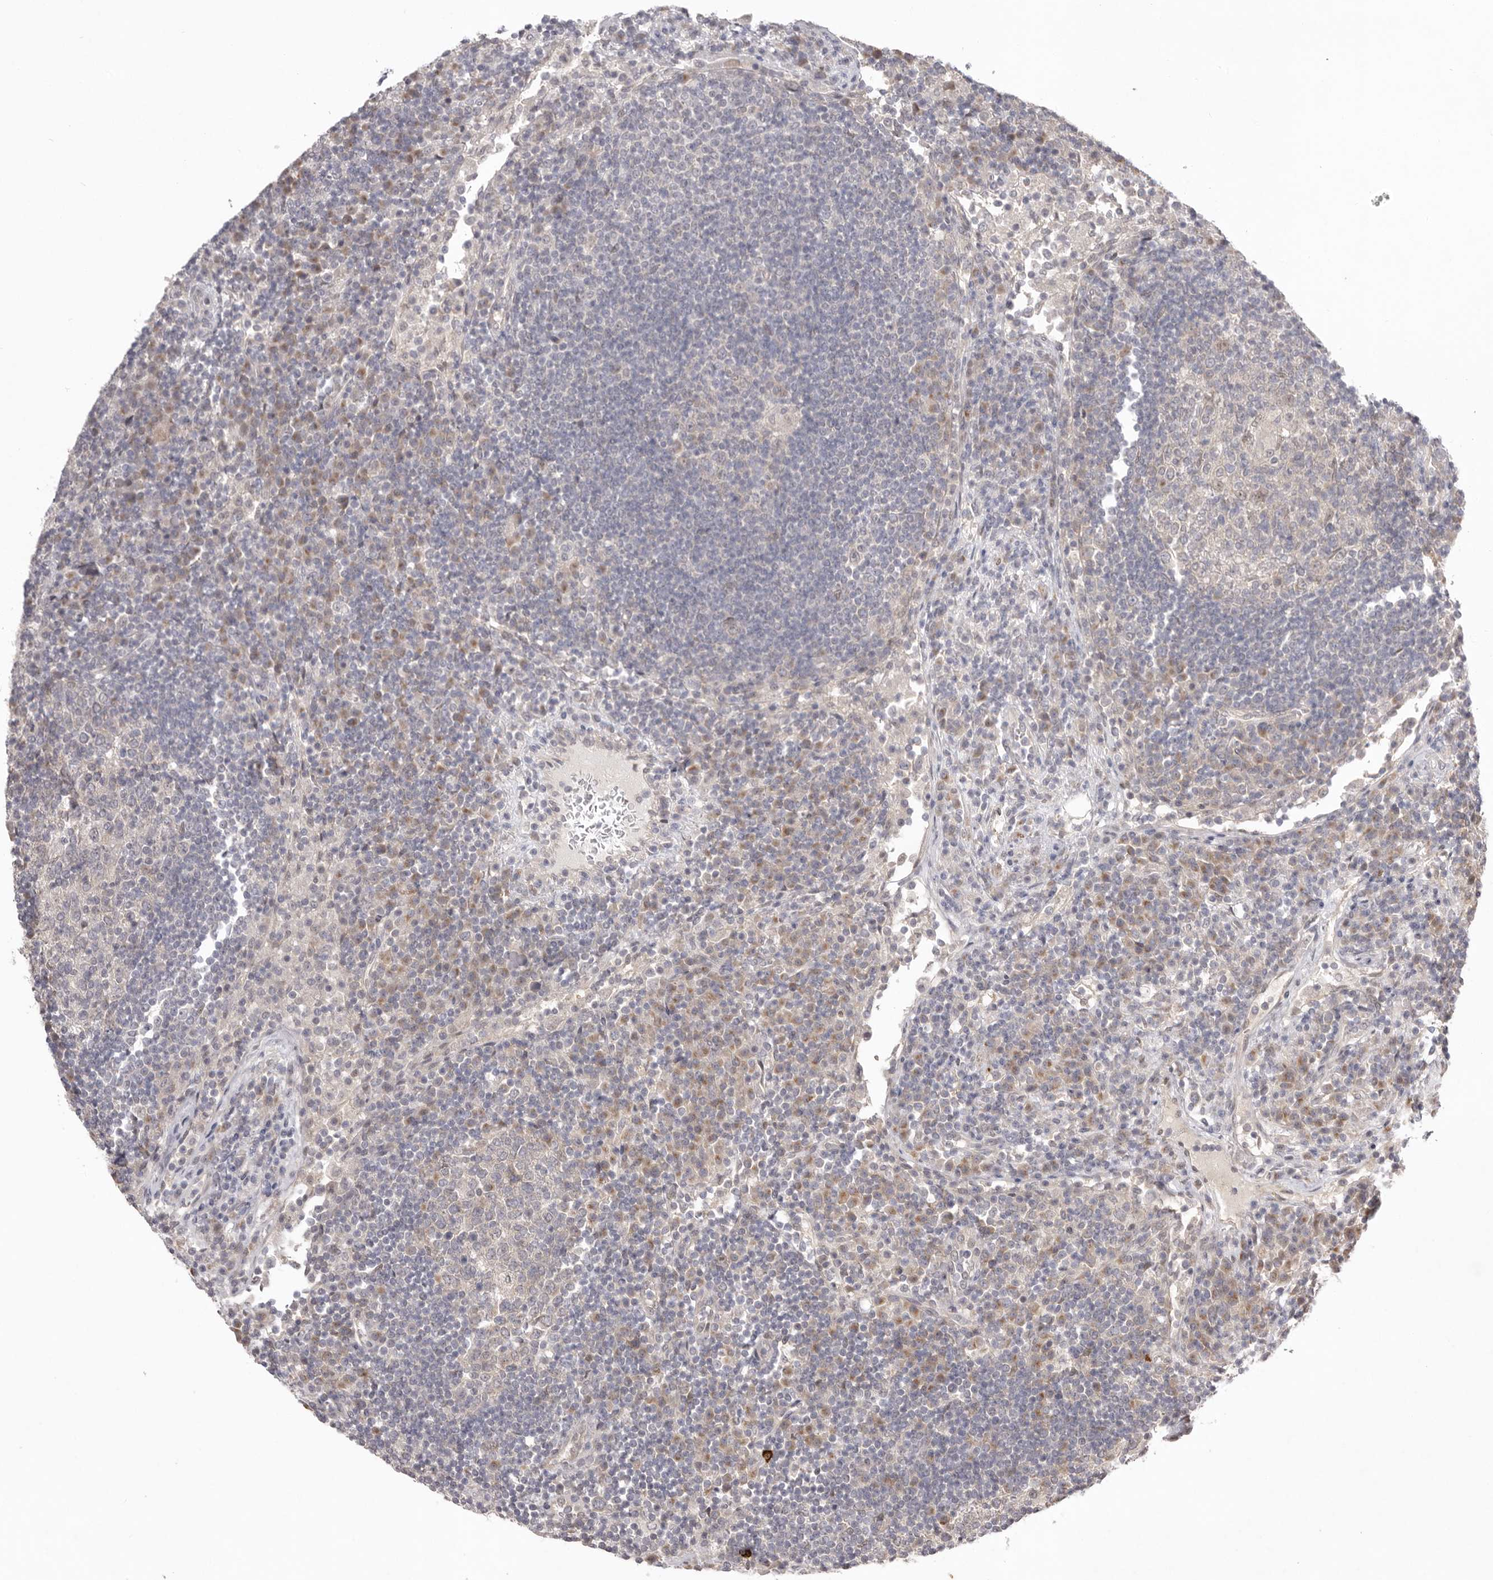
{"staining": {"intensity": "weak", "quantity": "<25%", "location": "cytoplasmic/membranous"}, "tissue": "lymph node", "cell_type": "Germinal center cells", "image_type": "normal", "snomed": [{"axis": "morphology", "description": "Normal tissue, NOS"}, {"axis": "topography", "description": "Lymph node"}], "caption": "Germinal center cells show no significant protein positivity in benign lymph node.", "gene": "NSUN4", "patient": {"sex": "female", "age": 53}}